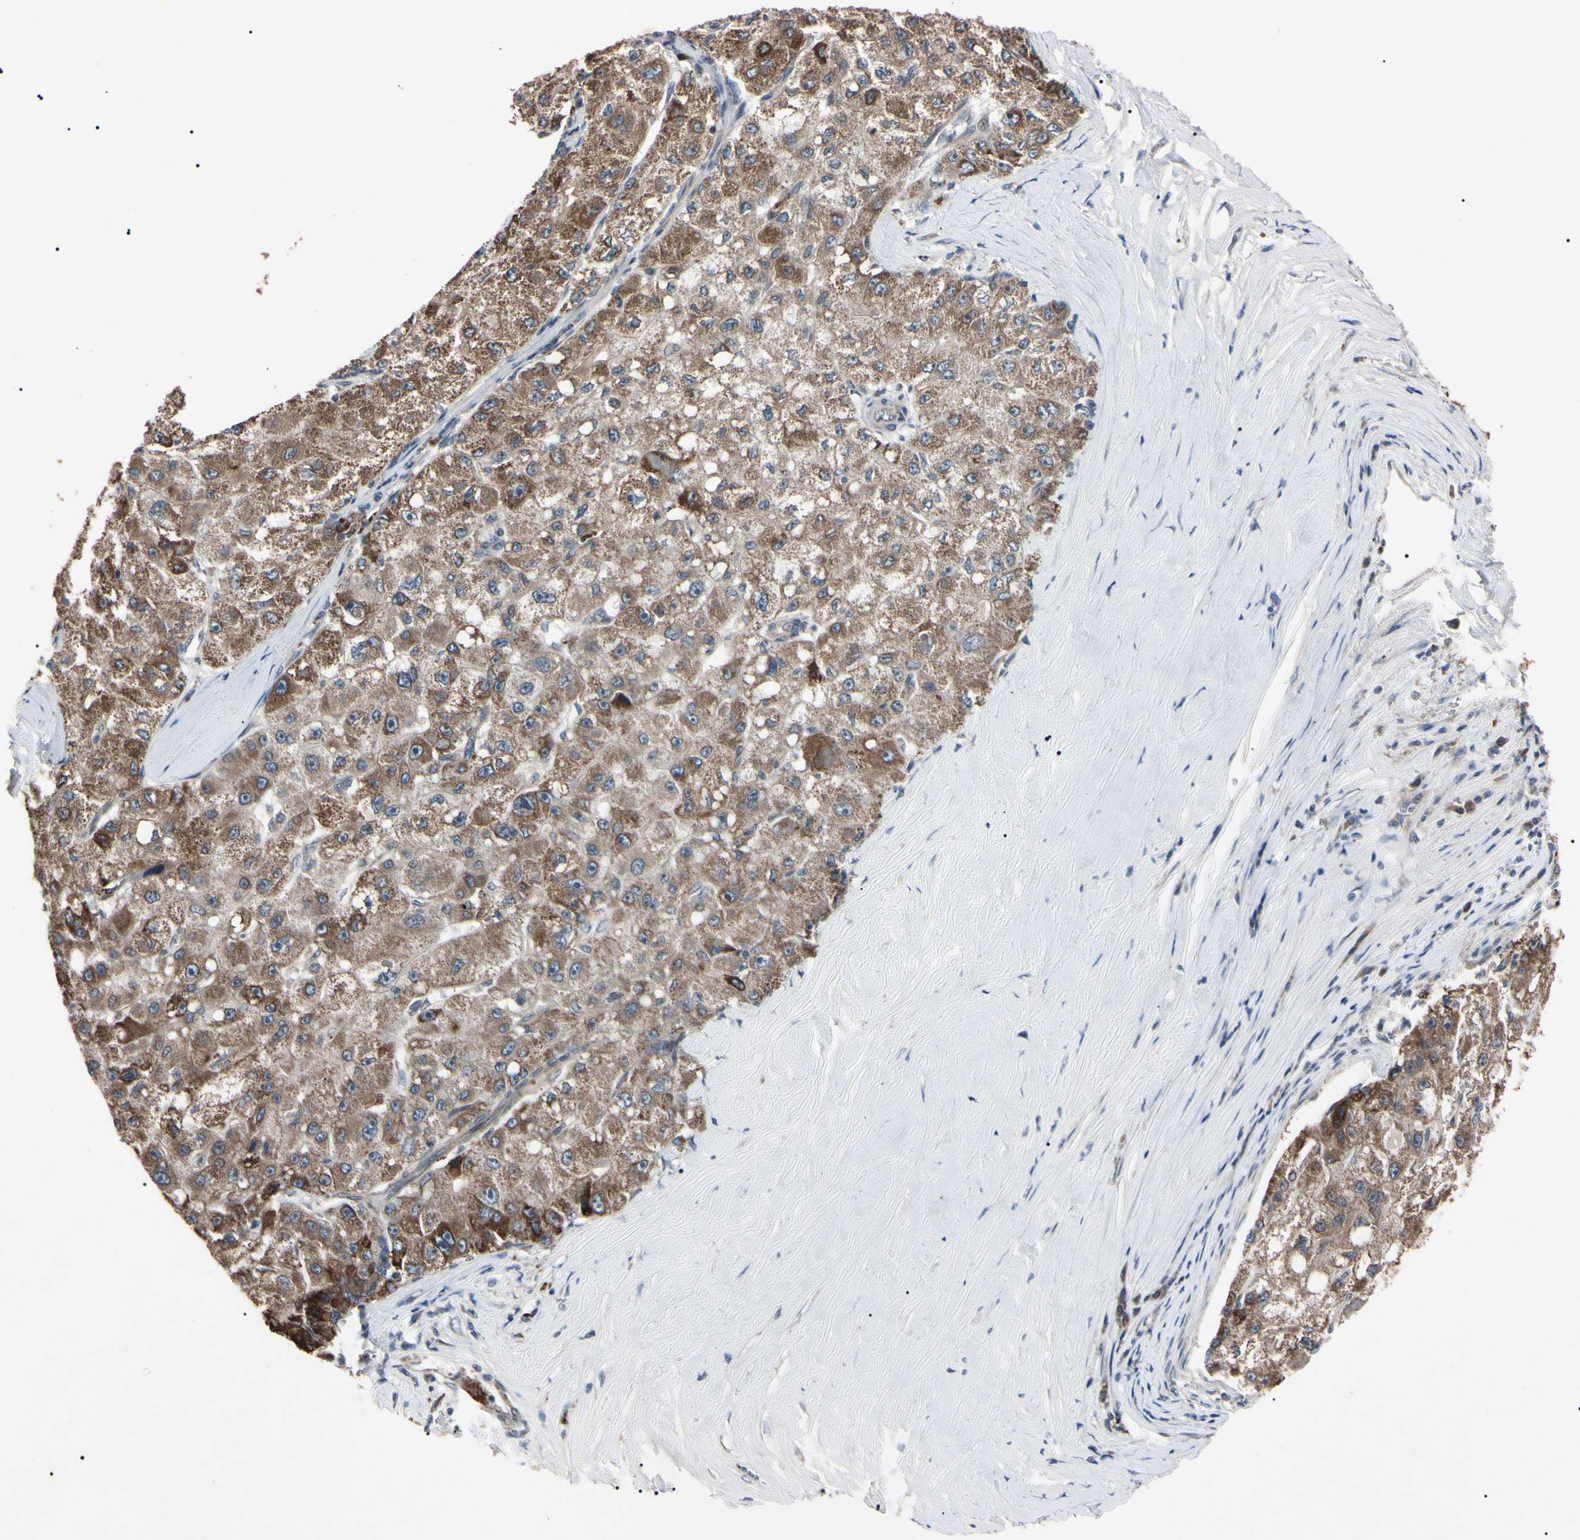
{"staining": {"intensity": "moderate", "quantity": ">75%", "location": "cytoplasmic/membranous"}, "tissue": "liver cancer", "cell_type": "Tumor cells", "image_type": "cancer", "snomed": [{"axis": "morphology", "description": "Carcinoma, Hepatocellular, NOS"}, {"axis": "topography", "description": "Liver"}], "caption": "Moderate cytoplasmic/membranous protein staining is appreciated in about >75% of tumor cells in liver hepatocellular carcinoma. The staining was performed using DAB (3,3'-diaminobenzidine) to visualize the protein expression in brown, while the nuclei were stained in blue with hematoxylin (Magnification: 20x).", "gene": "TNFRSF1A", "patient": {"sex": "male", "age": 80}}